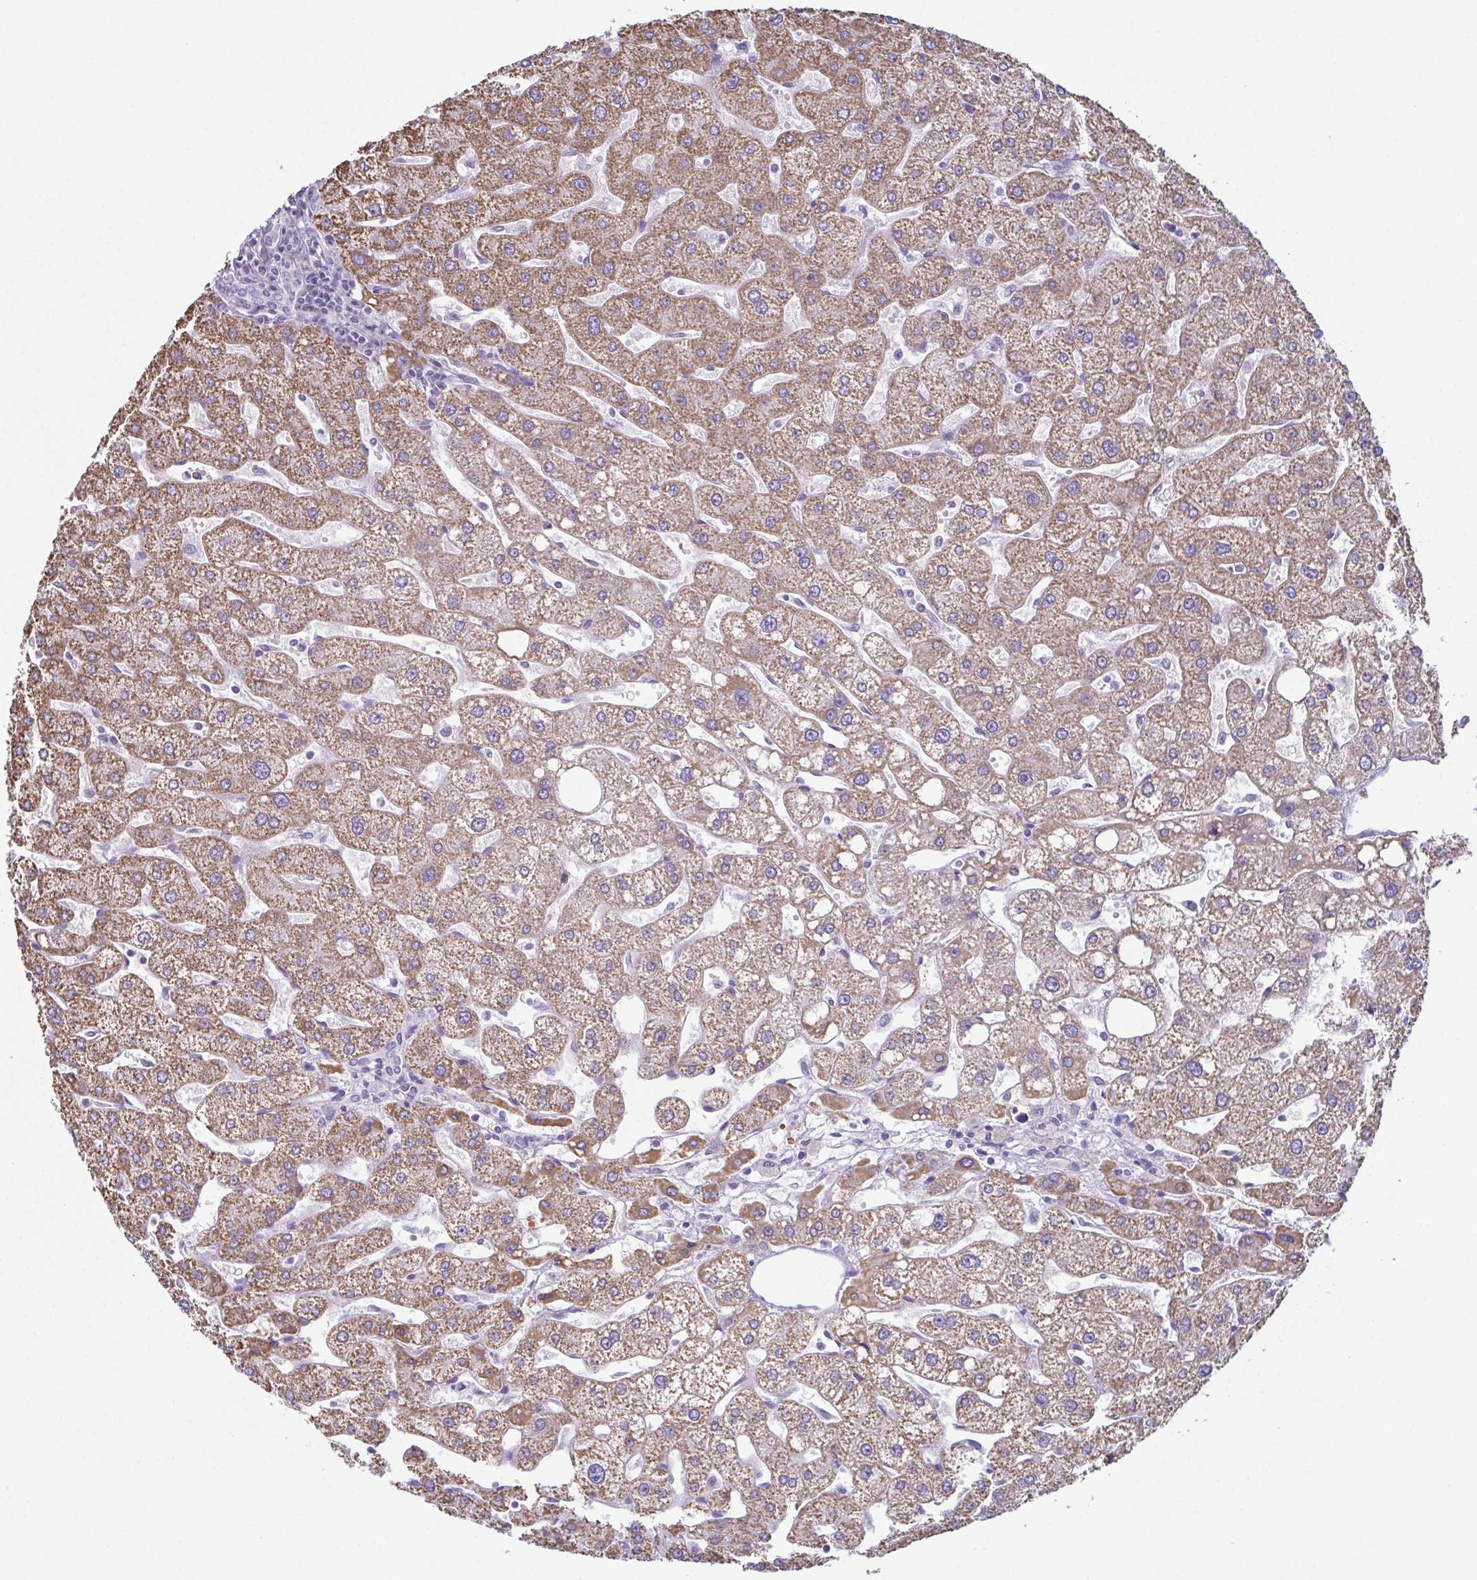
{"staining": {"intensity": "negative", "quantity": "none", "location": "none"}, "tissue": "liver", "cell_type": "Cholangiocytes", "image_type": "normal", "snomed": [{"axis": "morphology", "description": "Normal tissue, NOS"}, {"axis": "topography", "description": "Liver"}], "caption": "Immunohistochemical staining of unremarkable liver reveals no significant positivity in cholangiocytes.", "gene": "ENKUR", "patient": {"sex": "male", "age": 67}}